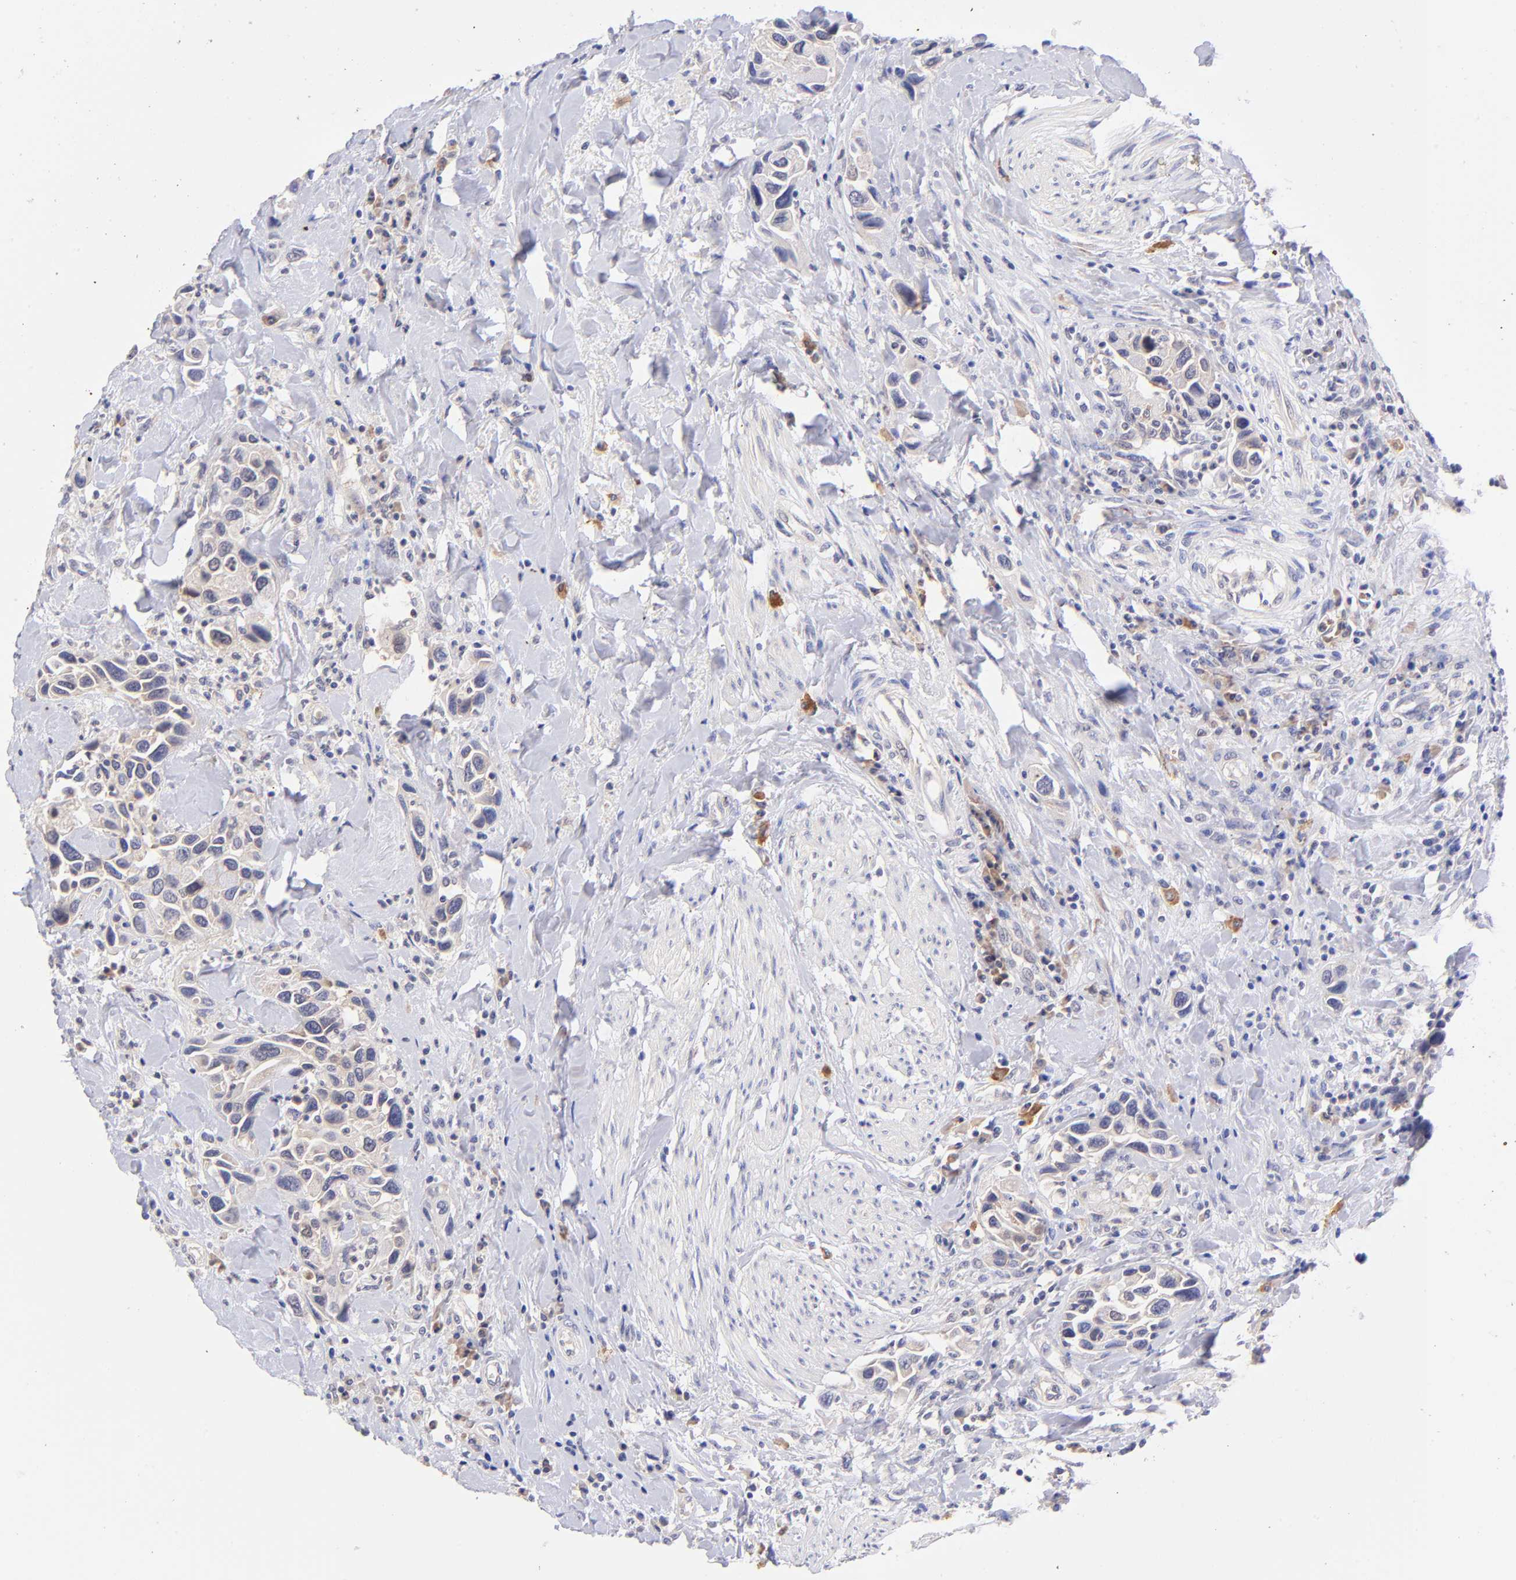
{"staining": {"intensity": "weak", "quantity": "<25%", "location": "cytoplasmic/membranous"}, "tissue": "urothelial cancer", "cell_type": "Tumor cells", "image_type": "cancer", "snomed": [{"axis": "morphology", "description": "Urothelial carcinoma, High grade"}, {"axis": "topography", "description": "Urinary bladder"}], "caption": "The immunohistochemistry (IHC) photomicrograph has no significant staining in tumor cells of urothelial cancer tissue.", "gene": "RPL11", "patient": {"sex": "male", "age": 66}}